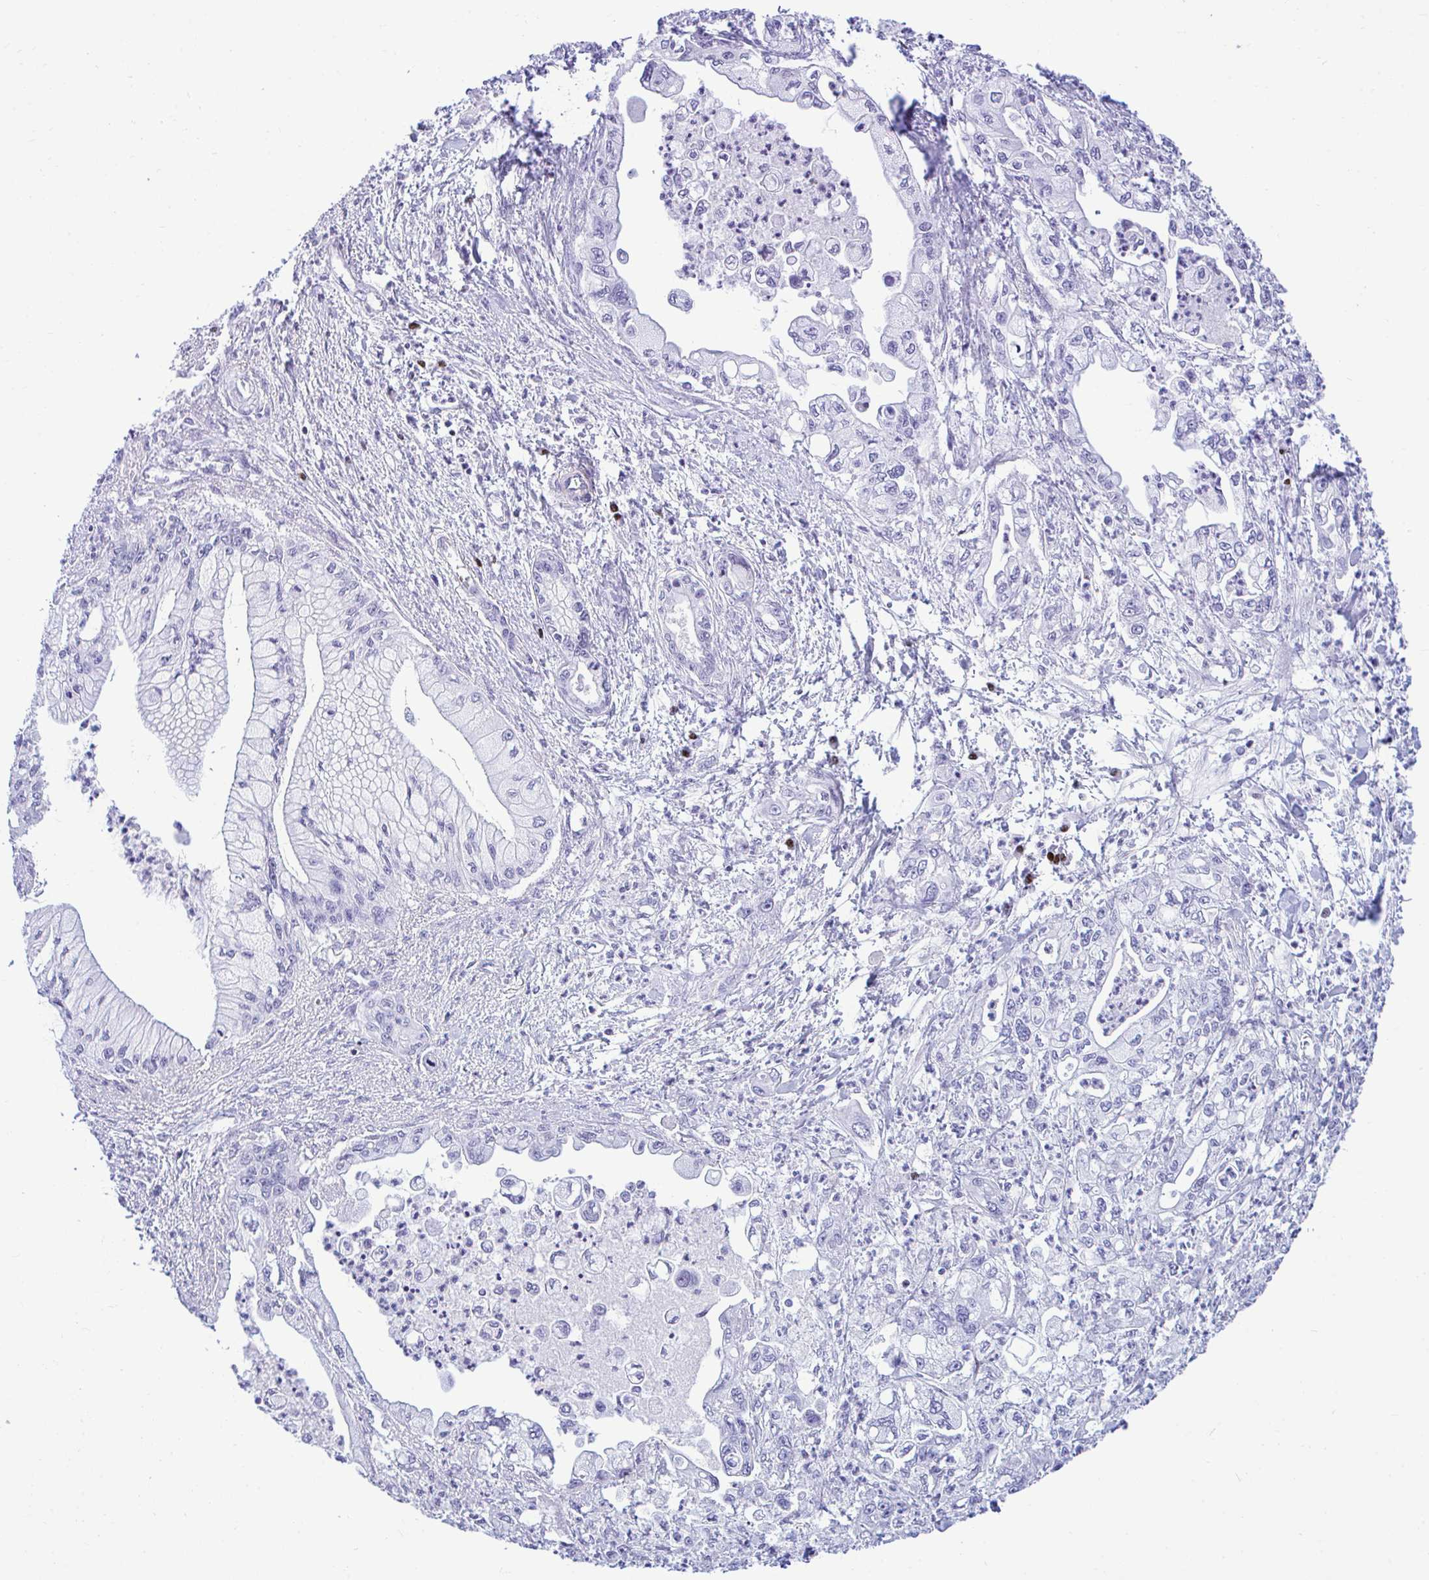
{"staining": {"intensity": "negative", "quantity": "none", "location": "none"}, "tissue": "pancreatic cancer", "cell_type": "Tumor cells", "image_type": "cancer", "snomed": [{"axis": "morphology", "description": "Adenocarcinoma, NOS"}, {"axis": "topography", "description": "Pancreas"}], "caption": "A histopathology image of human pancreatic cancer is negative for staining in tumor cells.", "gene": "SLC25A51", "patient": {"sex": "male", "age": 61}}